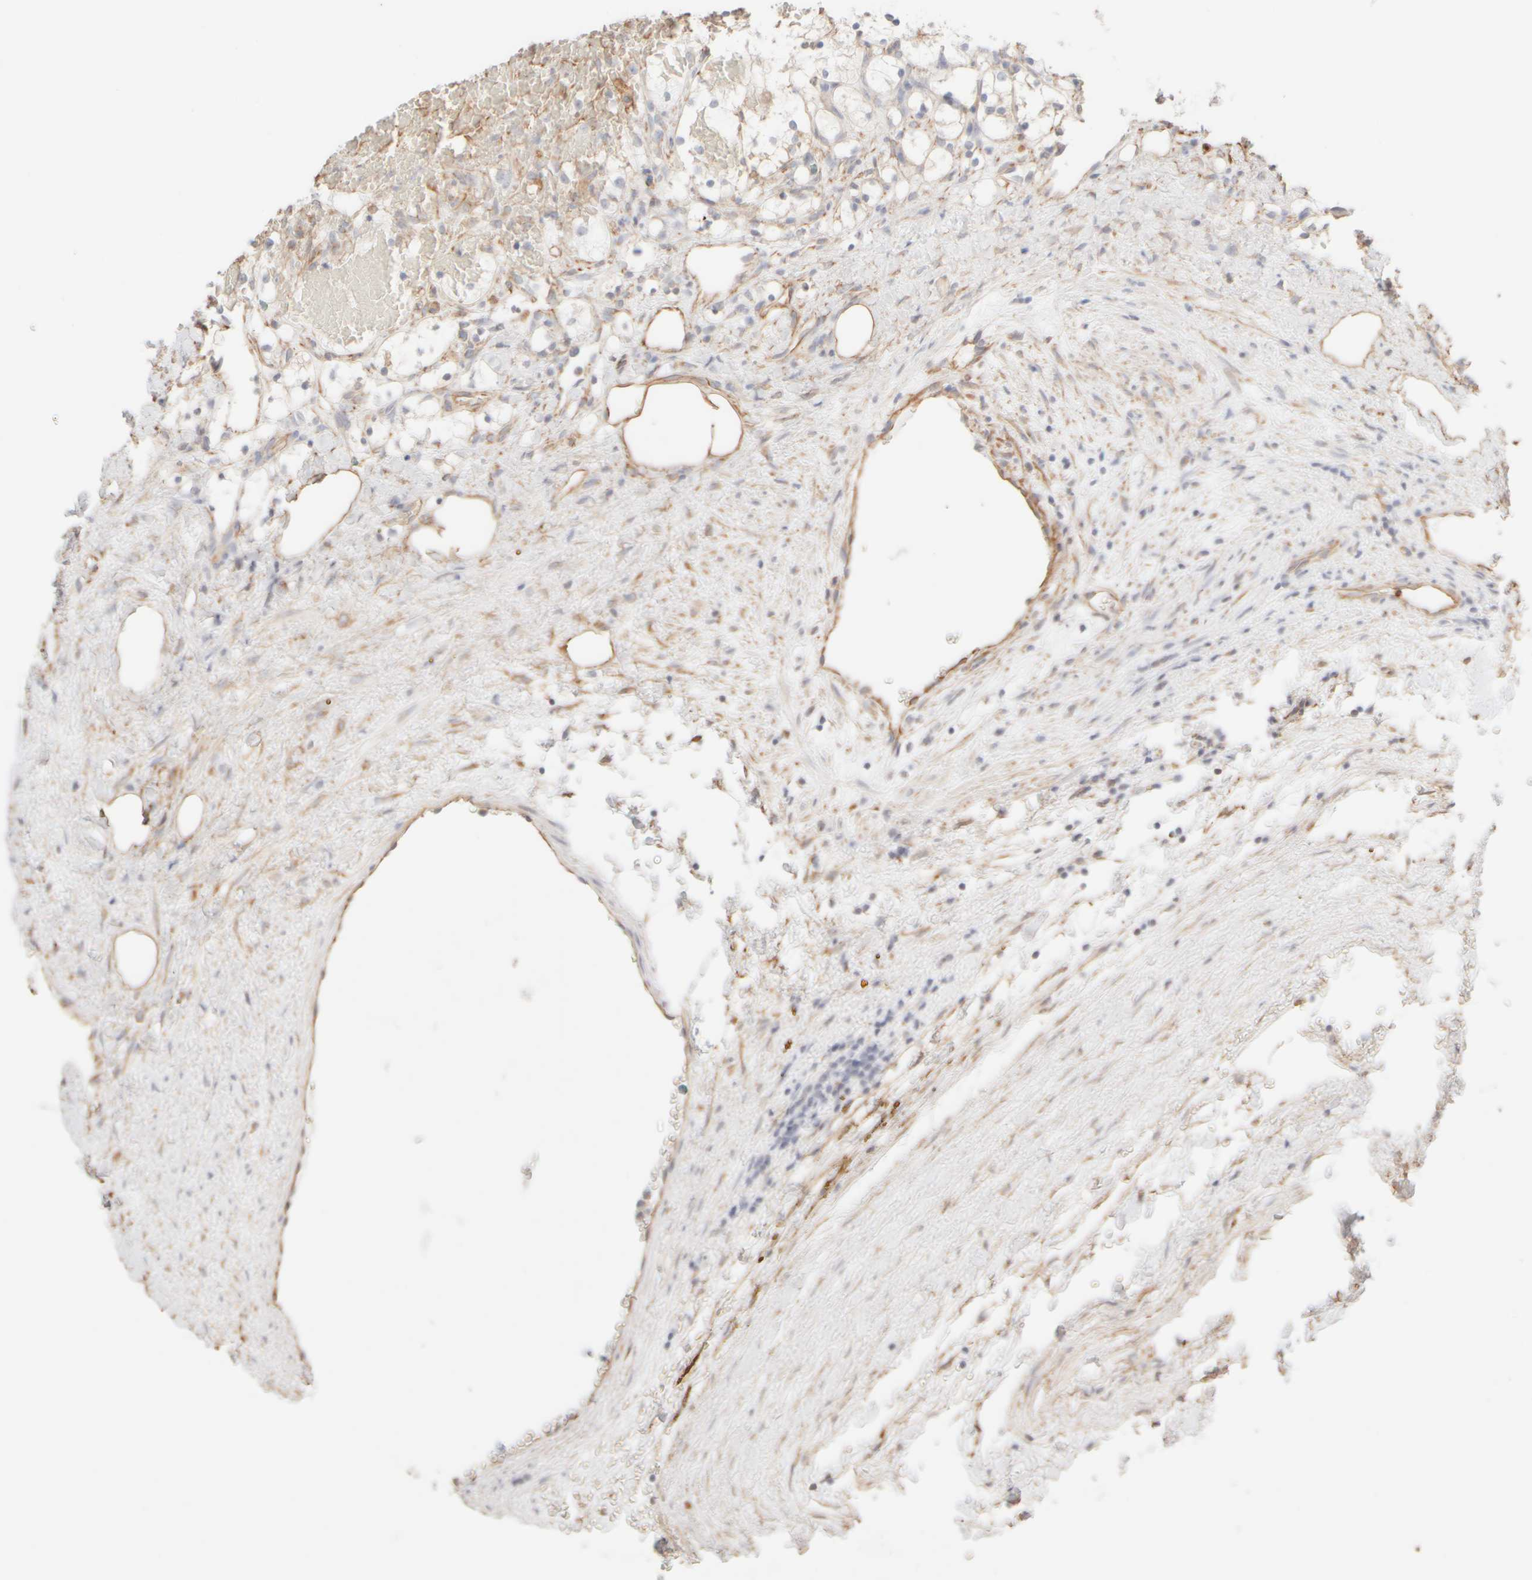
{"staining": {"intensity": "negative", "quantity": "none", "location": "none"}, "tissue": "renal cancer", "cell_type": "Tumor cells", "image_type": "cancer", "snomed": [{"axis": "morphology", "description": "Adenocarcinoma, NOS"}, {"axis": "topography", "description": "Kidney"}], "caption": "Tumor cells show no significant positivity in renal cancer.", "gene": "KRT15", "patient": {"sex": "female", "age": 69}}